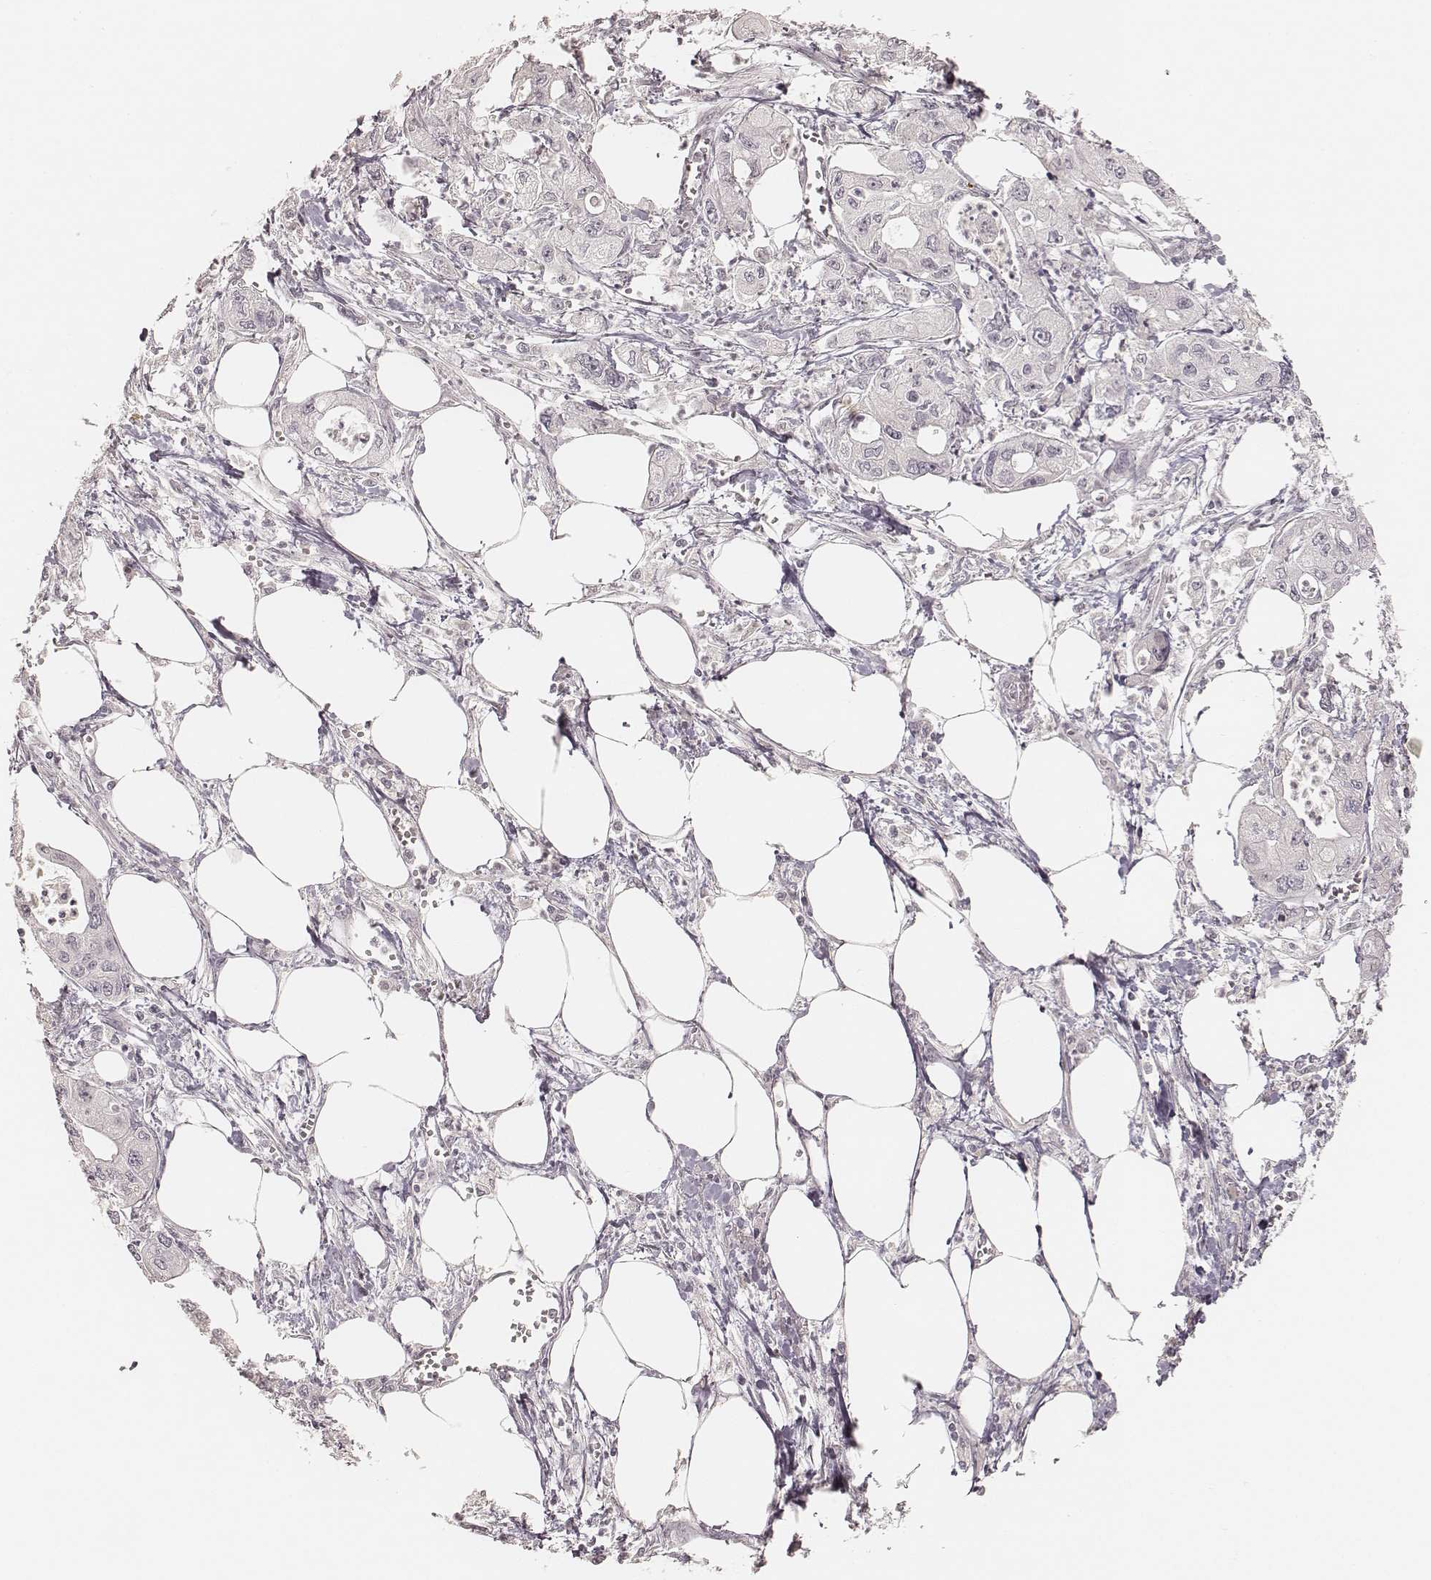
{"staining": {"intensity": "negative", "quantity": "none", "location": "none"}, "tissue": "pancreatic cancer", "cell_type": "Tumor cells", "image_type": "cancer", "snomed": [{"axis": "morphology", "description": "Adenocarcinoma, NOS"}, {"axis": "topography", "description": "Pancreas"}], "caption": "An immunohistochemistry (IHC) histopathology image of pancreatic cancer is shown. There is no staining in tumor cells of pancreatic cancer.", "gene": "GORASP2", "patient": {"sex": "male", "age": 70}}